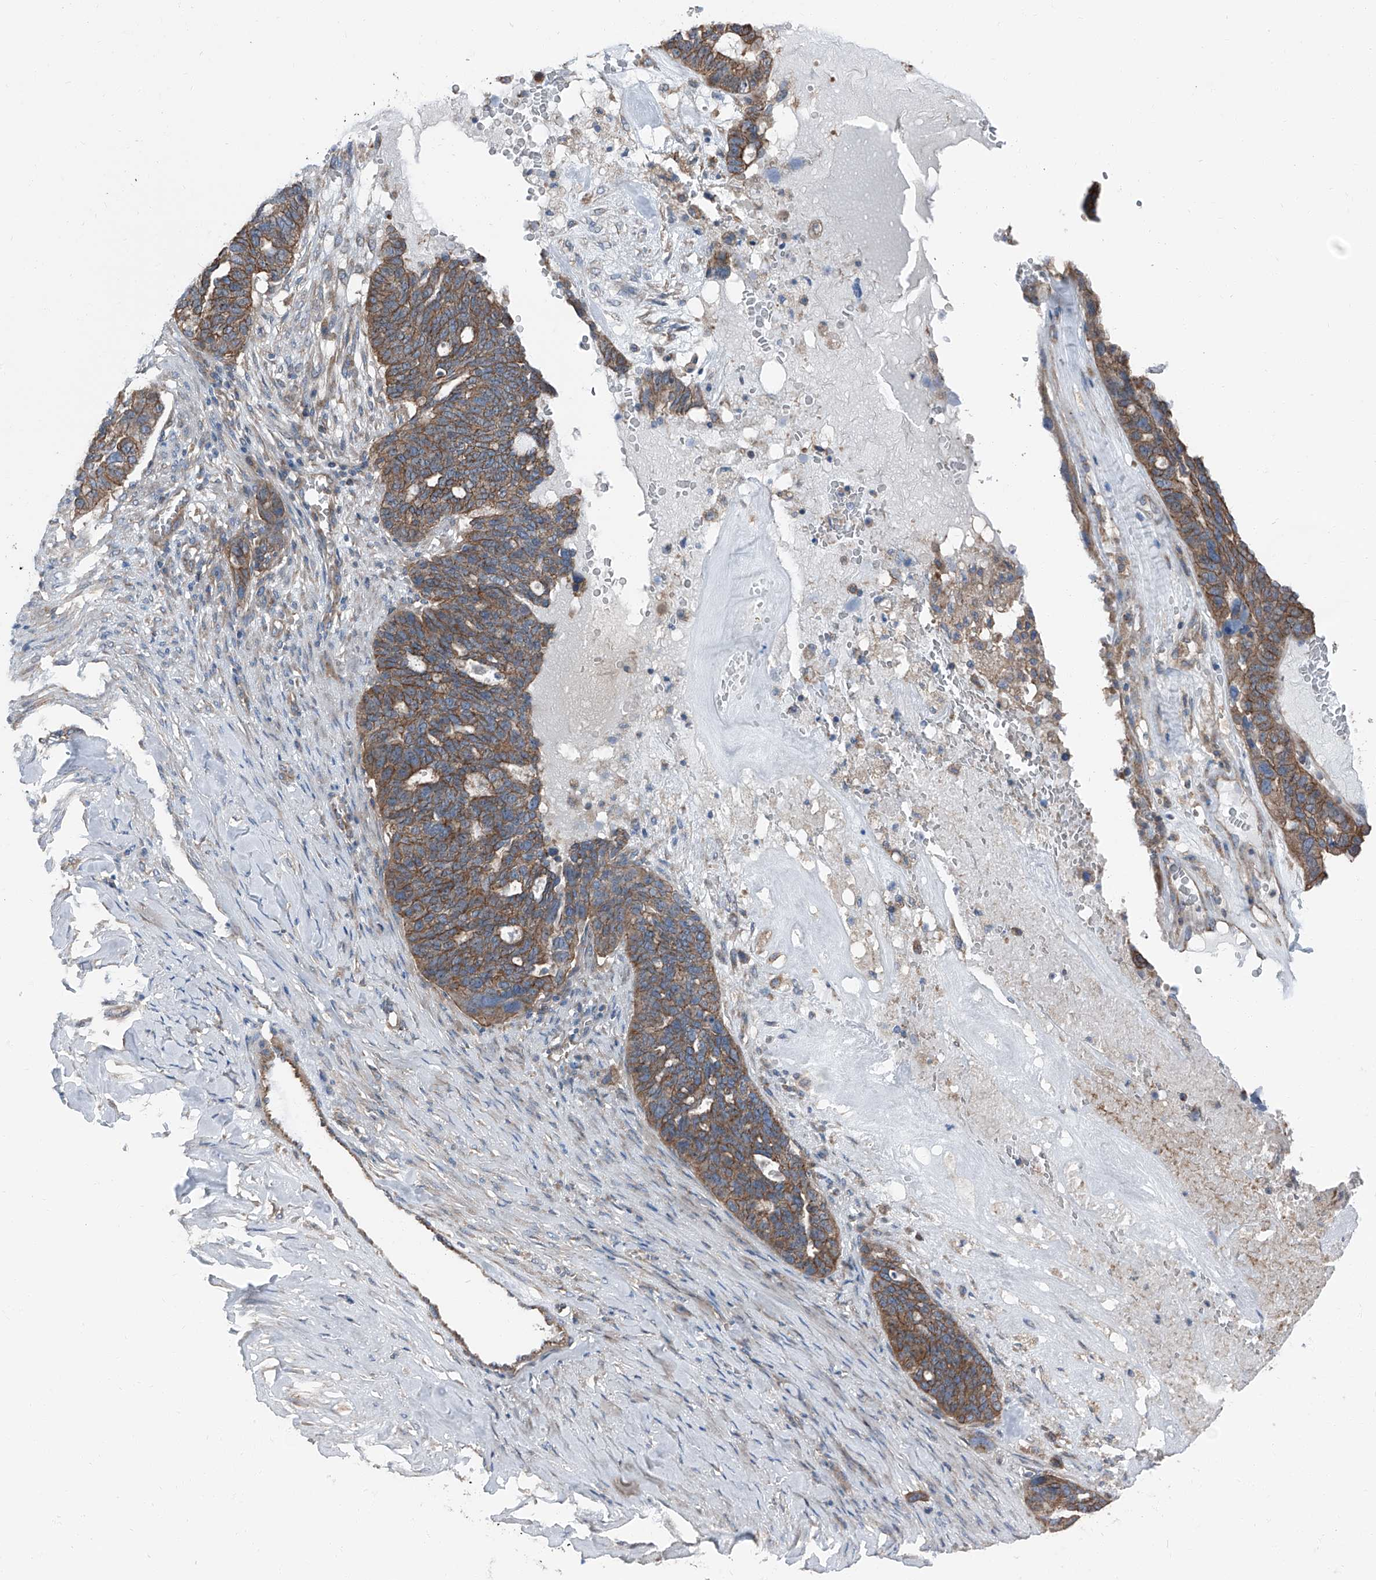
{"staining": {"intensity": "moderate", "quantity": ">75%", "location": "cytoplasmic/membranous"}, "tissue": "ovarian cancer", "cell_type": "Tumor cells", "image_type": "cancer", "snomed": [{"axis": "morphology", "description": "Cystadenocarcinoma, serous, NOS"}, {"axis": "topography", "description": "Ovary"}], "caption": "Protein expression analysis of human ovarian cancer reveals moderate cytoplasmic/membranous positivity in about >75% of tumor cells.", "gene": "GPR142", "patient": {"sex": "female", "age": 59}}